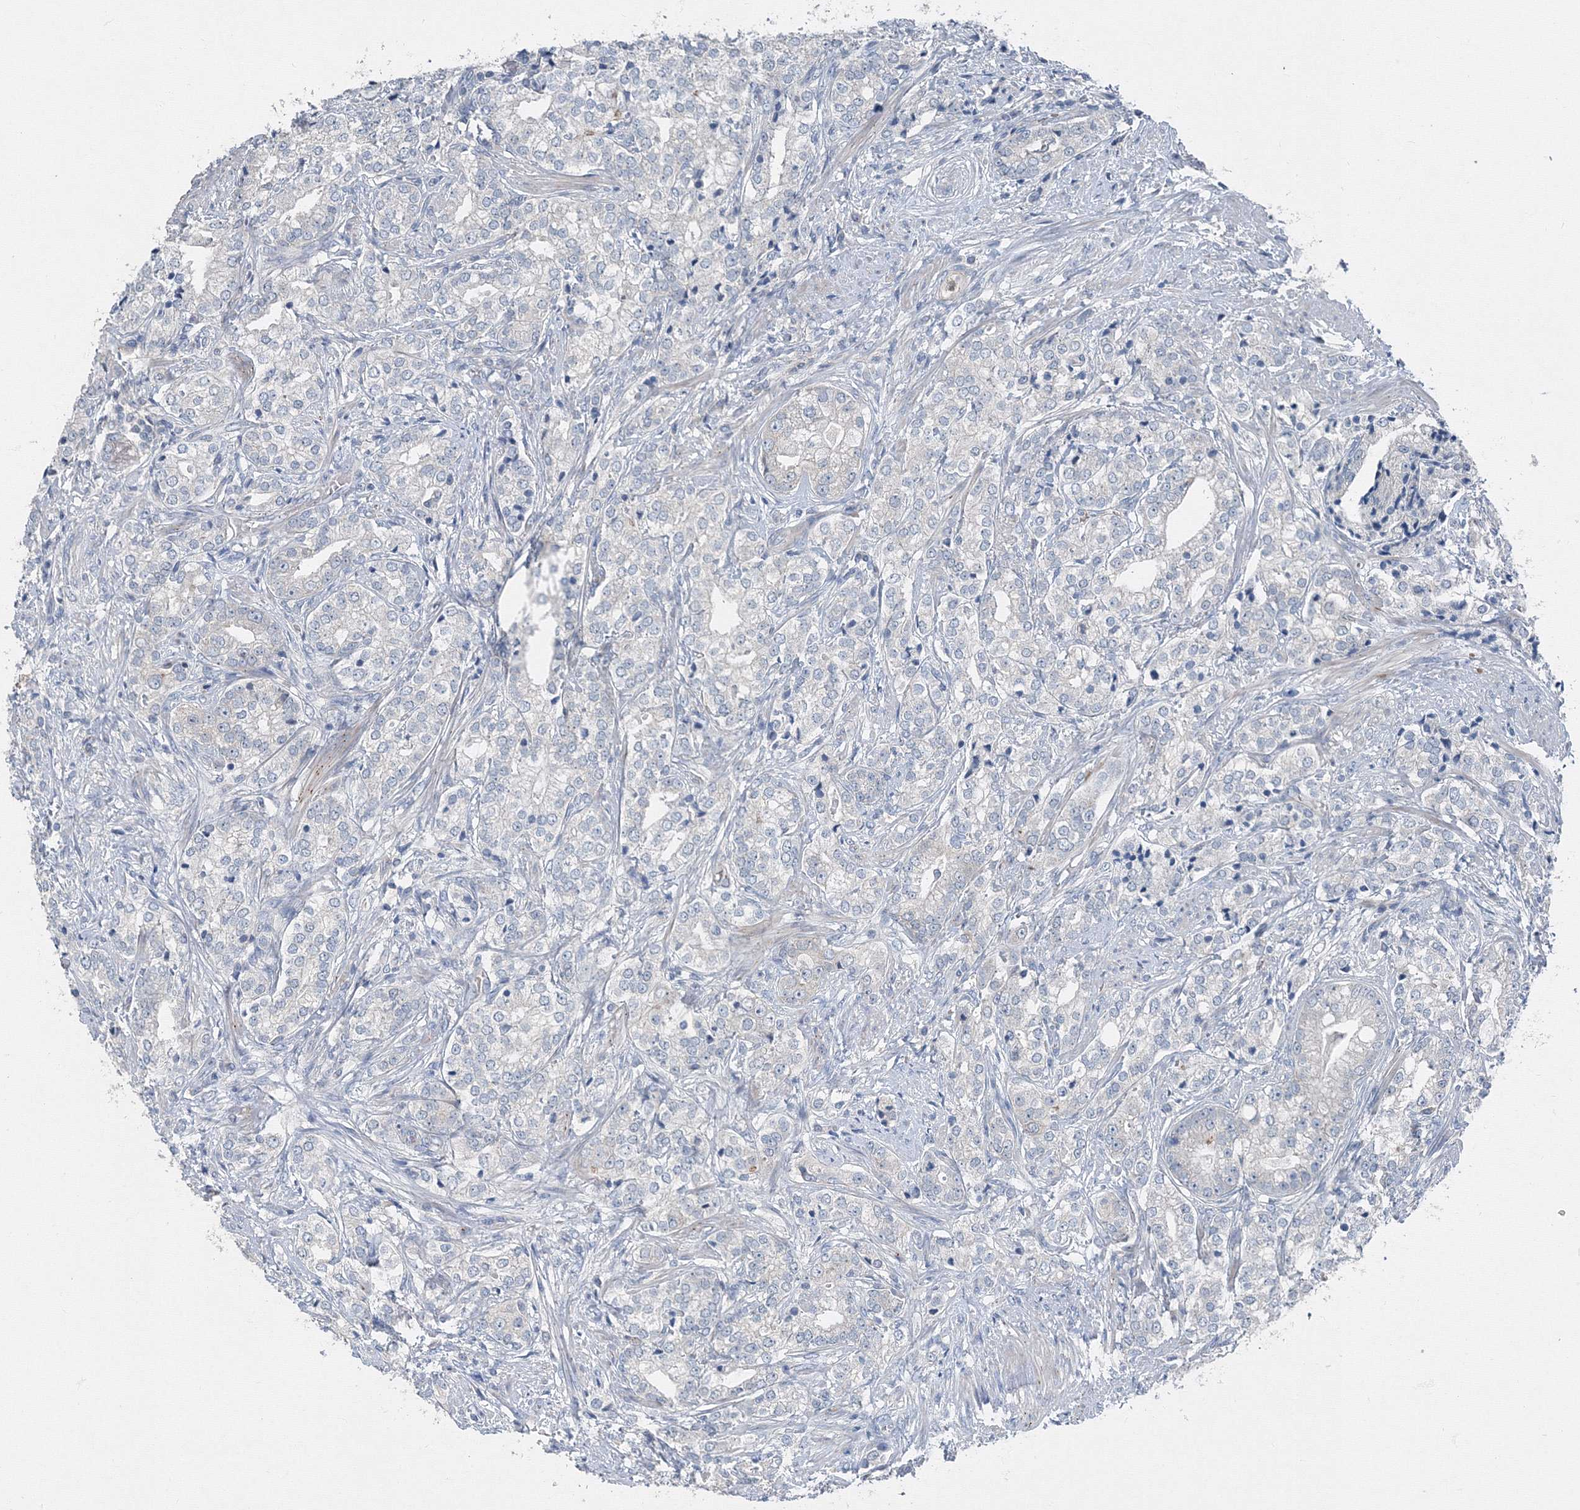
{"staining": {"intensity": "negative", "quantity": "none", "location": "none"}, "tissue": "prostate cancer", "cell_type": "Tumor cells", "image_type": "cancer", "snomed": [{"axis": "morphology", "description": "Adenocarcinoma, High grade"}, {"axis": "topography", "description": "Prostate"}], "caption": "Protein analysis of adenocarcinoma (high-grade) (prostate) displays no significant expression in tumor cells.", "gene": "AASDH", "patient": {"sex": "male", "age": 69}}